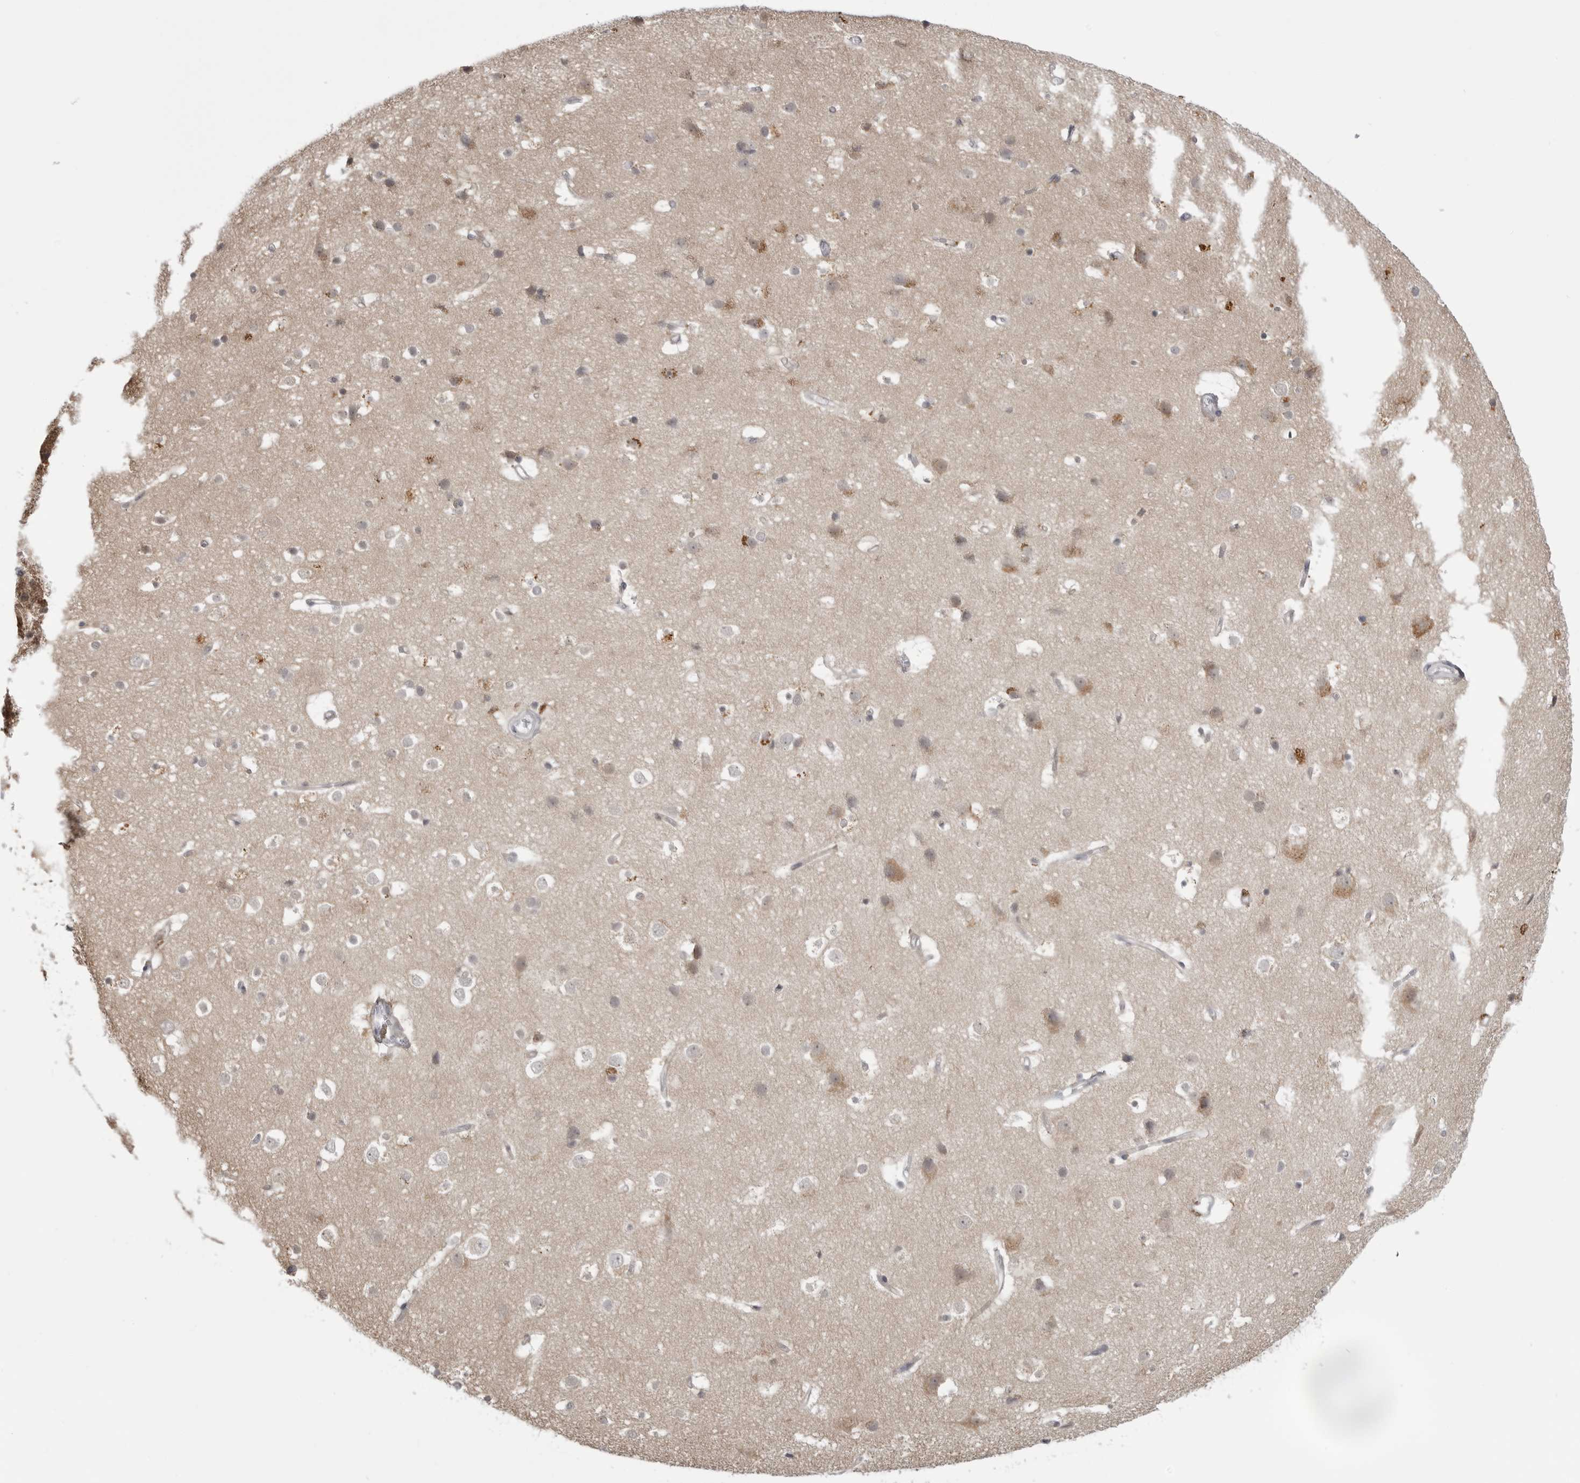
{"staining": {"intensity": "negative", "quantity": "none", "location": "none"}, "tissue": "cerebral cortex", "cell_type": "Endothelial cells", "image_type": "normal", "snomed": [{"axis": "morphology", "description": "Normal tissue, NOS"}, {"axis": "topography", "description": "Cerebral cortex"}], "caption": "Normal cerebral cortex was stained to show a protein in brown. There is no significant positivity in endothelial cells. Brightfield microscopy of immunohistochemistry stained with DAB (brown) and hematoxylin (blue), captured at high magnification.", "gene": "FH", "patient": {"sex": "male", "age": 54}}